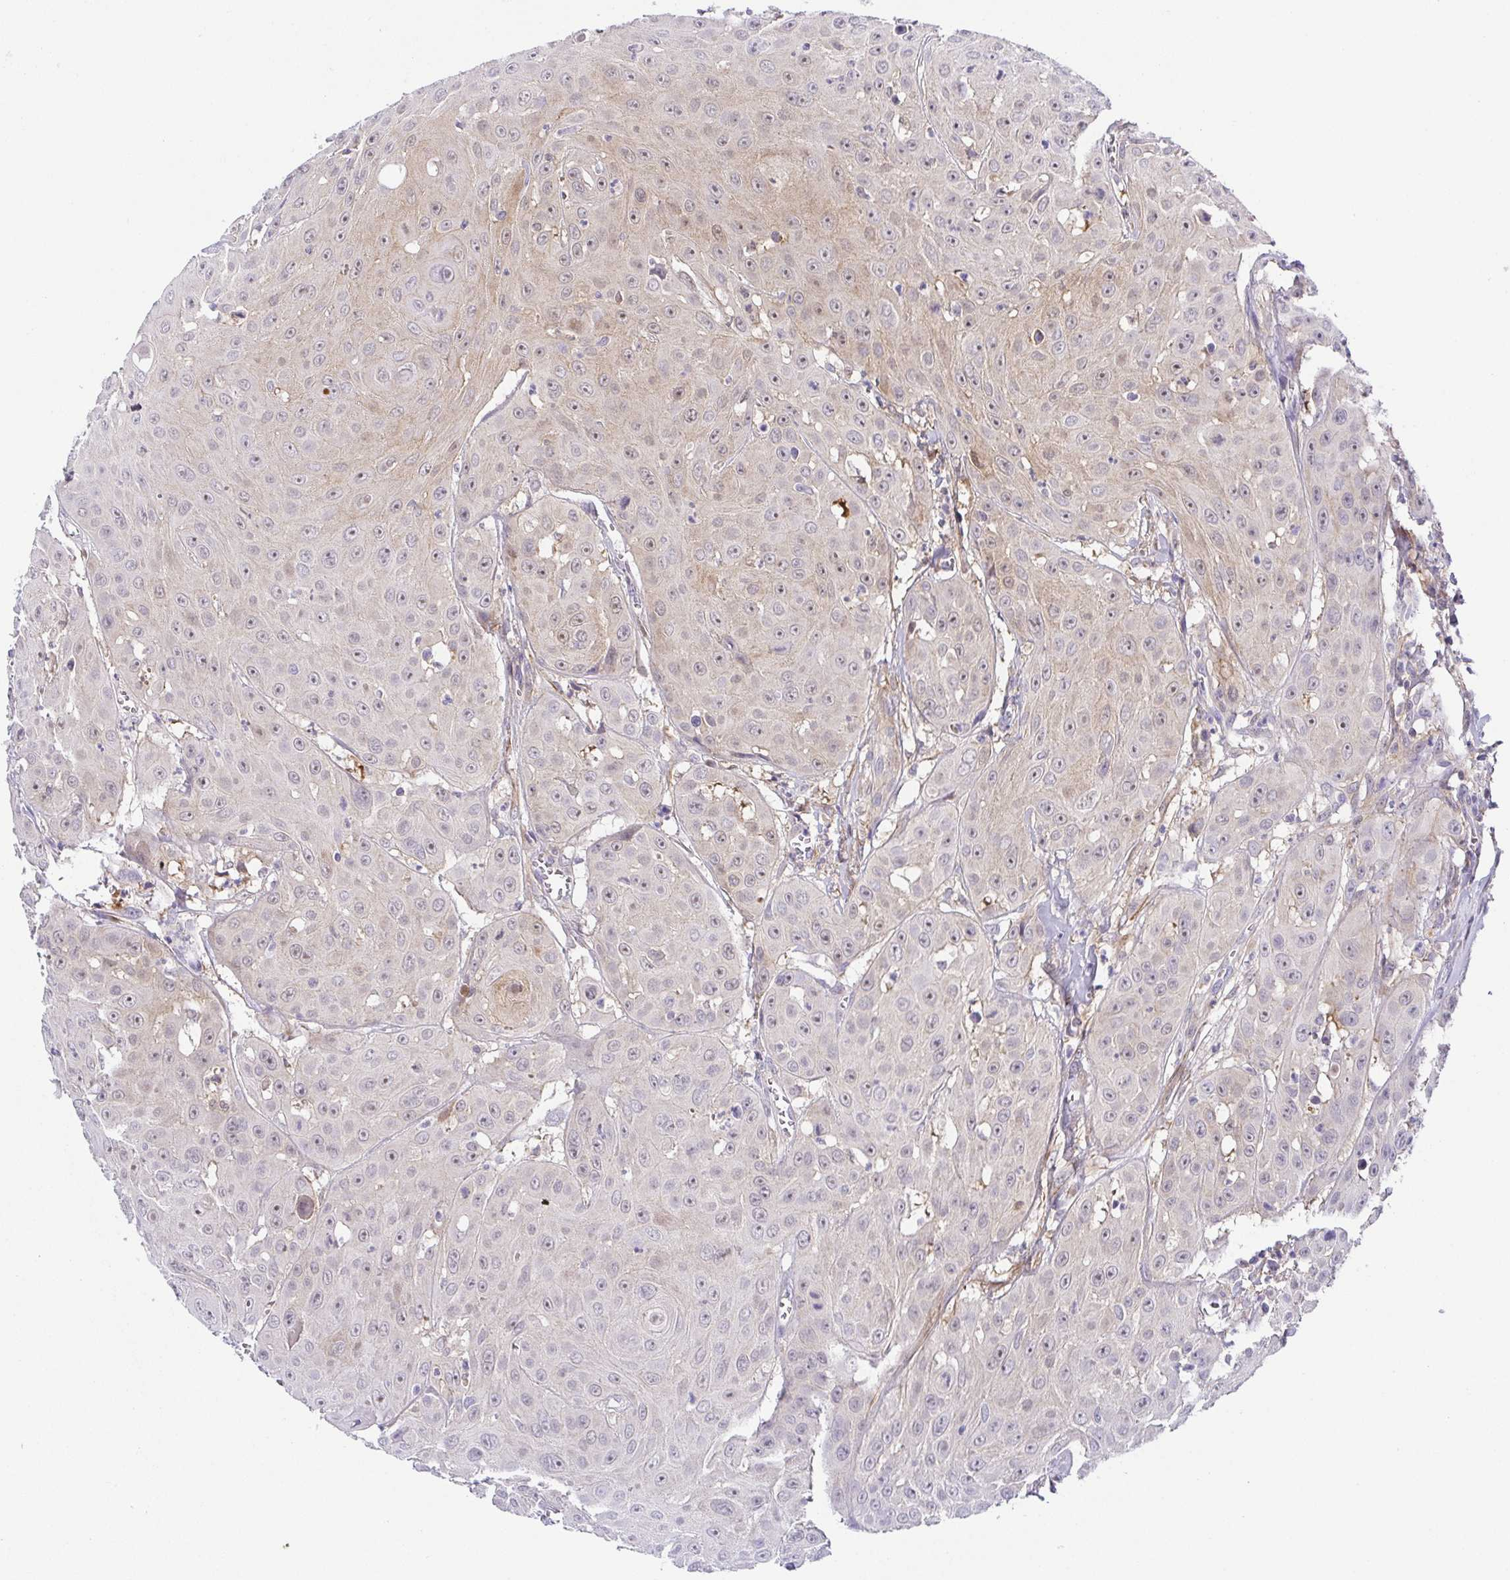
{"staining": {"intensity": "negative", "quantity": "none", "location": "none"}, "tissue": "head and neck cancer", "cell_type": "Tumor cells", "image_type": "cancer", "snomed": [{"axis": "morphology", "description": "Squamous cell carcinoma, NOS"}, {"axis": "topography", "description": "Oral tissue"}, {"axis": "topography", "description": "Head-Neck"}], "caption": "High magnification brightfield microscopy of head and neck squamous cell carcinoma stained with DAB (3,3'-diaminobenzidine) (brown) and counterstained with hematoxylin (blue): tumor cells show no significant staining.", "gene": "RNASE7", "patient": {"sex": "male", "age": 81}}